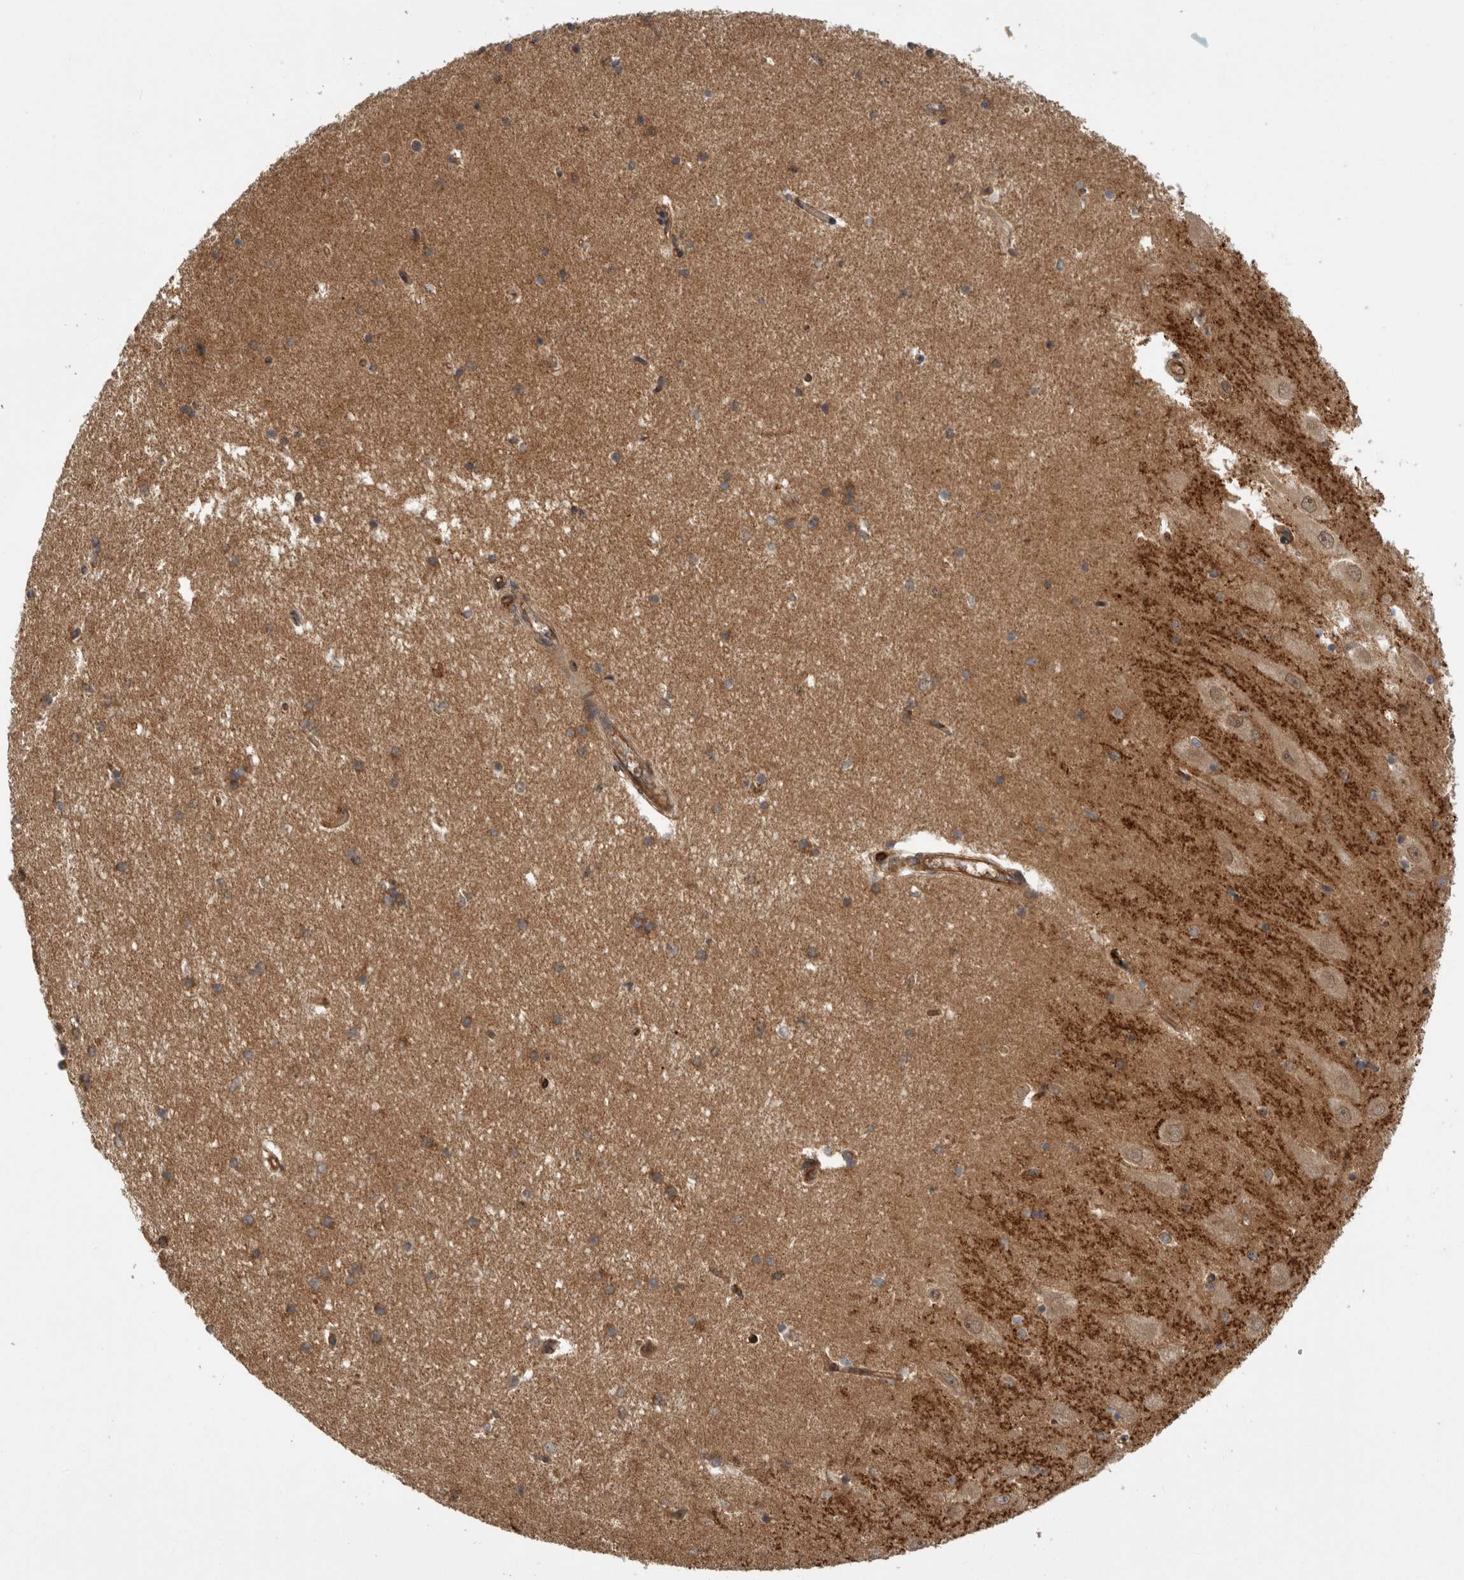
{"staining": {"intensity": "moderate", "quantity": "<25%", "location": "cytoplasmic/membranous"}, "tissue": "hippocampus", "cell_type": "Glial cells", "image_type": "normal", "snomed": [{"axis": "morphology", "description": "Normal tissue, NOS"}, {"axis": "topography", "description": "Hippocampus"}], "caption": "Moderate cytoplasmic/membranous expression is appreciated in about <25% of glial cells in benign hippocampus. (IHC, brightfield microscopy, high magnification).", "gene": "DHDDS", "patient": {"sex": "male", "age": 45}}